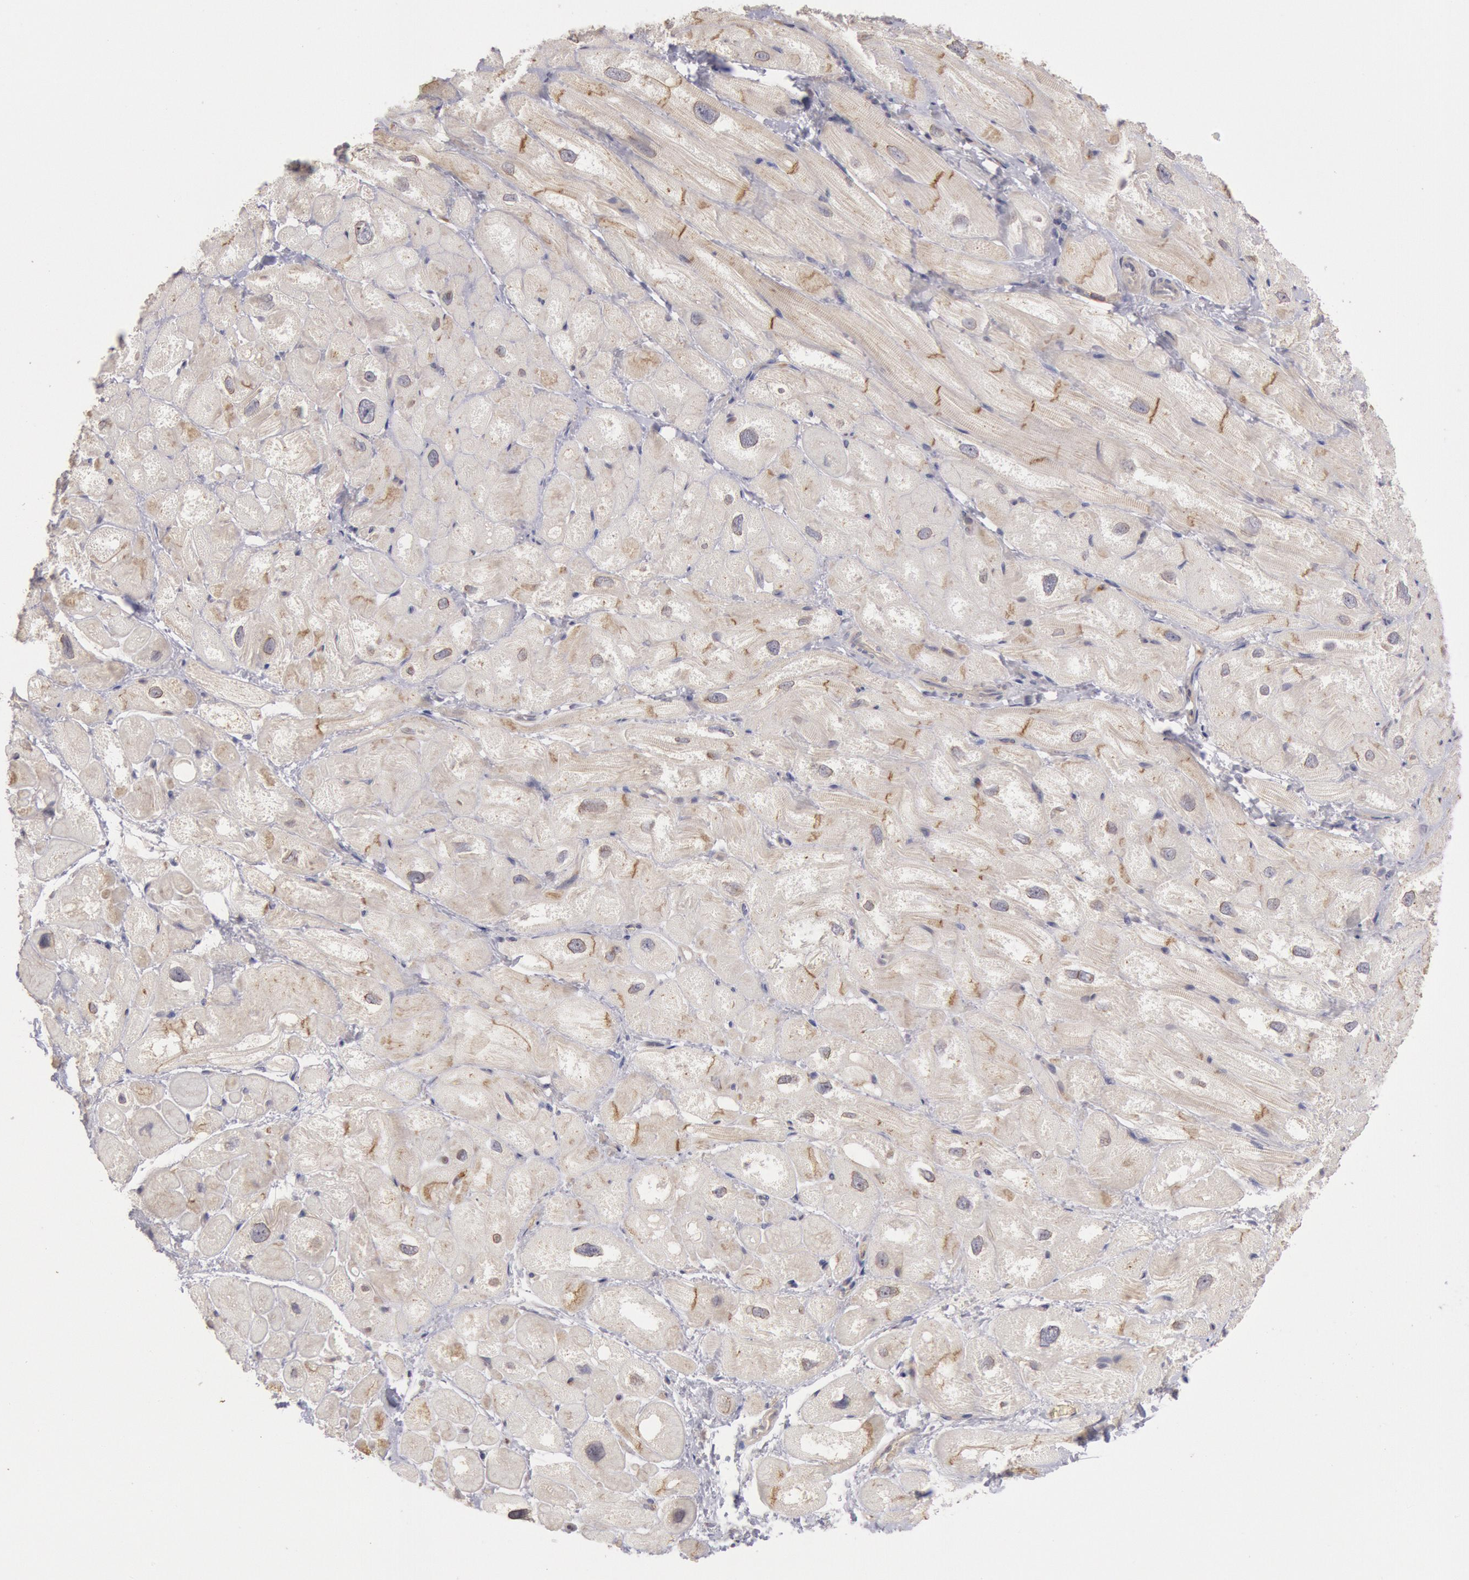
{"staining": {"intensity": "weak", "quantity": "25%-75%", "location": "cytoplasmic/membranous"}, "tissue": "heart muscle", "cell_type": "Cardiomyocytes", "image_type": "normal", "snomed": [{"axis": "morphology", "description": "Normal tissue, NOS"}, {"axis": "topography", "description": "Heart"}], "caption": "This photomicrograph reveals immunohistochemistry staining of normal heart muscle, with low weak cytoplasmic/membranous positivity in approximately 25%-75% of cardiomyocytes.", "gene": "PLA2G6", "patient": {"sex": "male", "age": 49}}